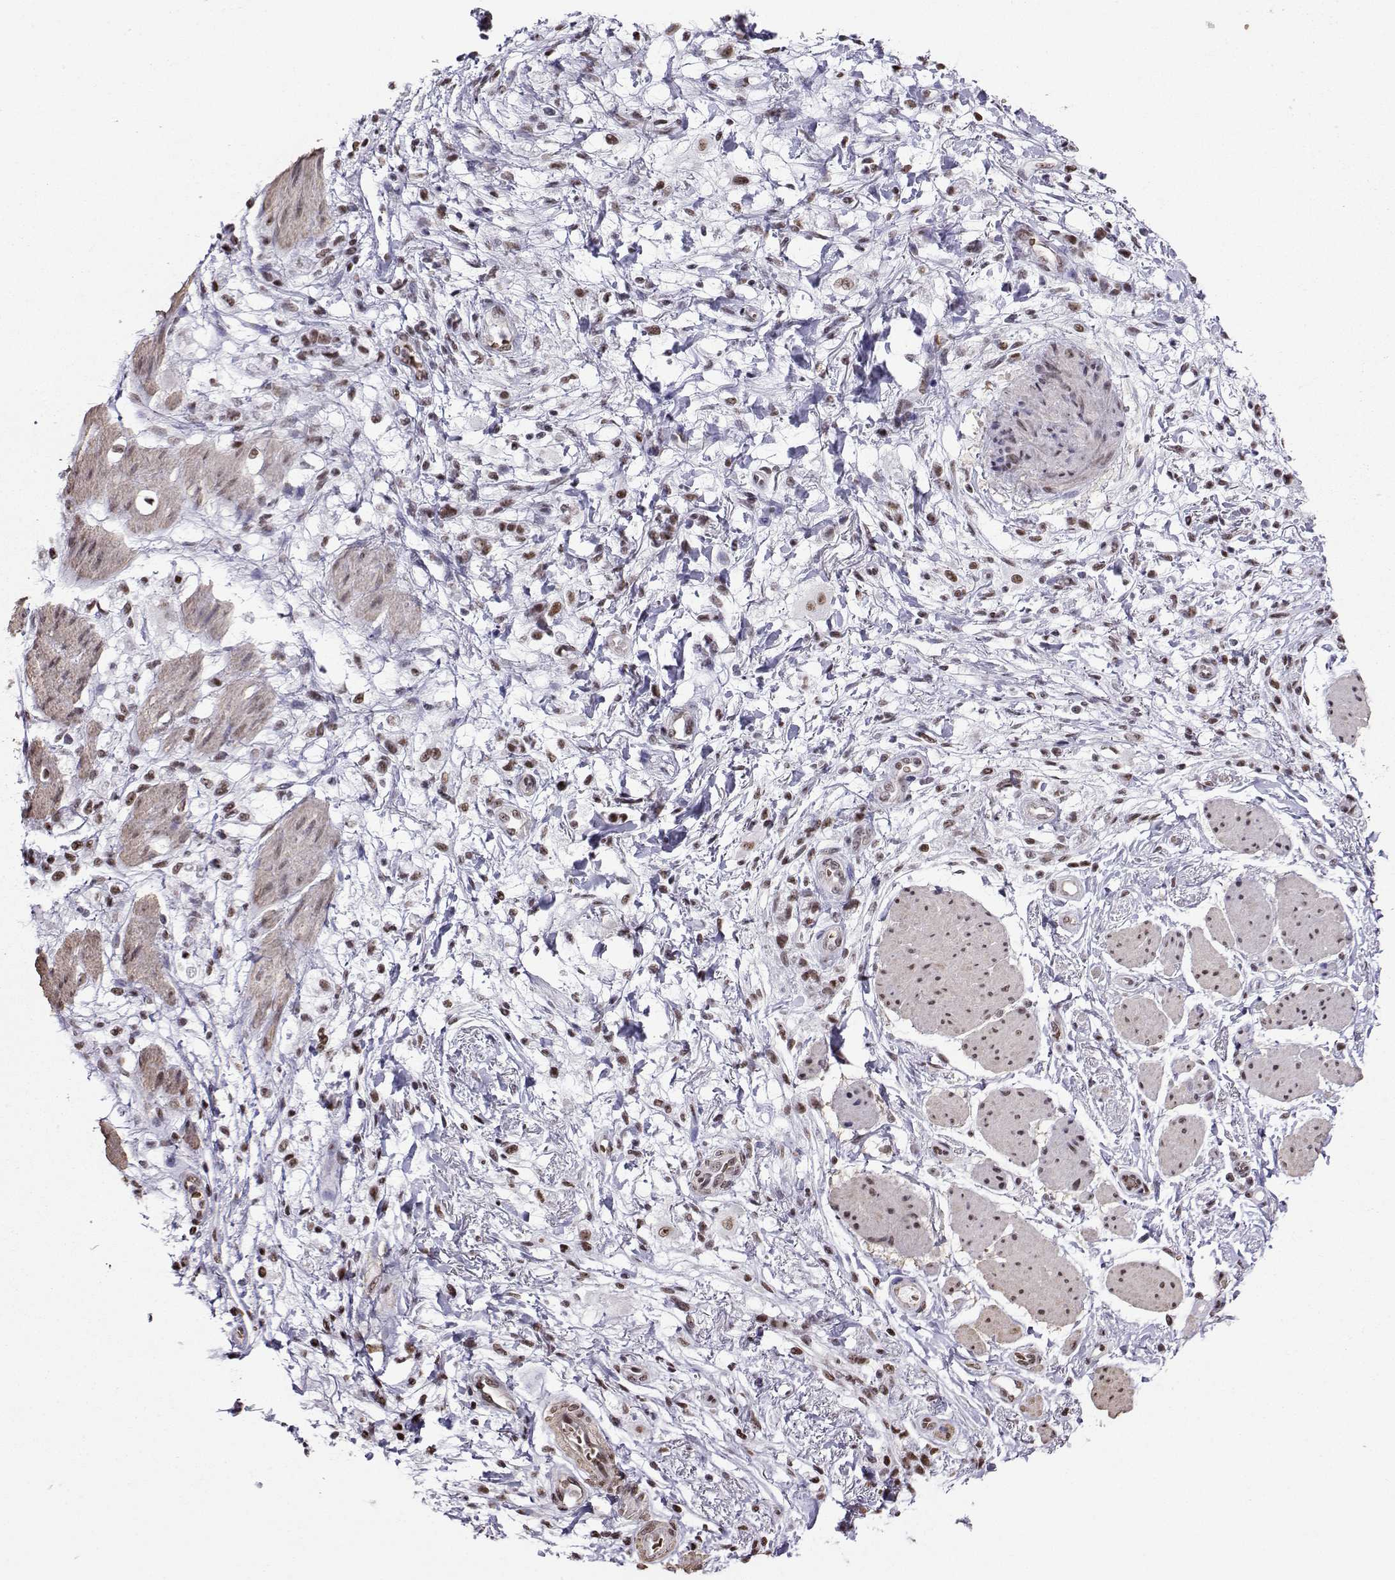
{"staining": {"intensity": "moderate", "quantity": "25%-75%", "location": "nuclear"}, "tissue": "stomach cancer", "cell_type": "Tumor cells", "image_type": "cancer", "snomed": [{"axis": "morphology", "description": "Adenocarcinoma, NOS"}, {"axis": "topography", "description": "Stomach"}], "caption": "Protein analysis of stomach adenocarcinoma tissue displays moderate nuclear positivity in approximately 25%-75% of tumor cells.", "gene": "CCNK", "patient": {"sex": "female", "age": 60}}